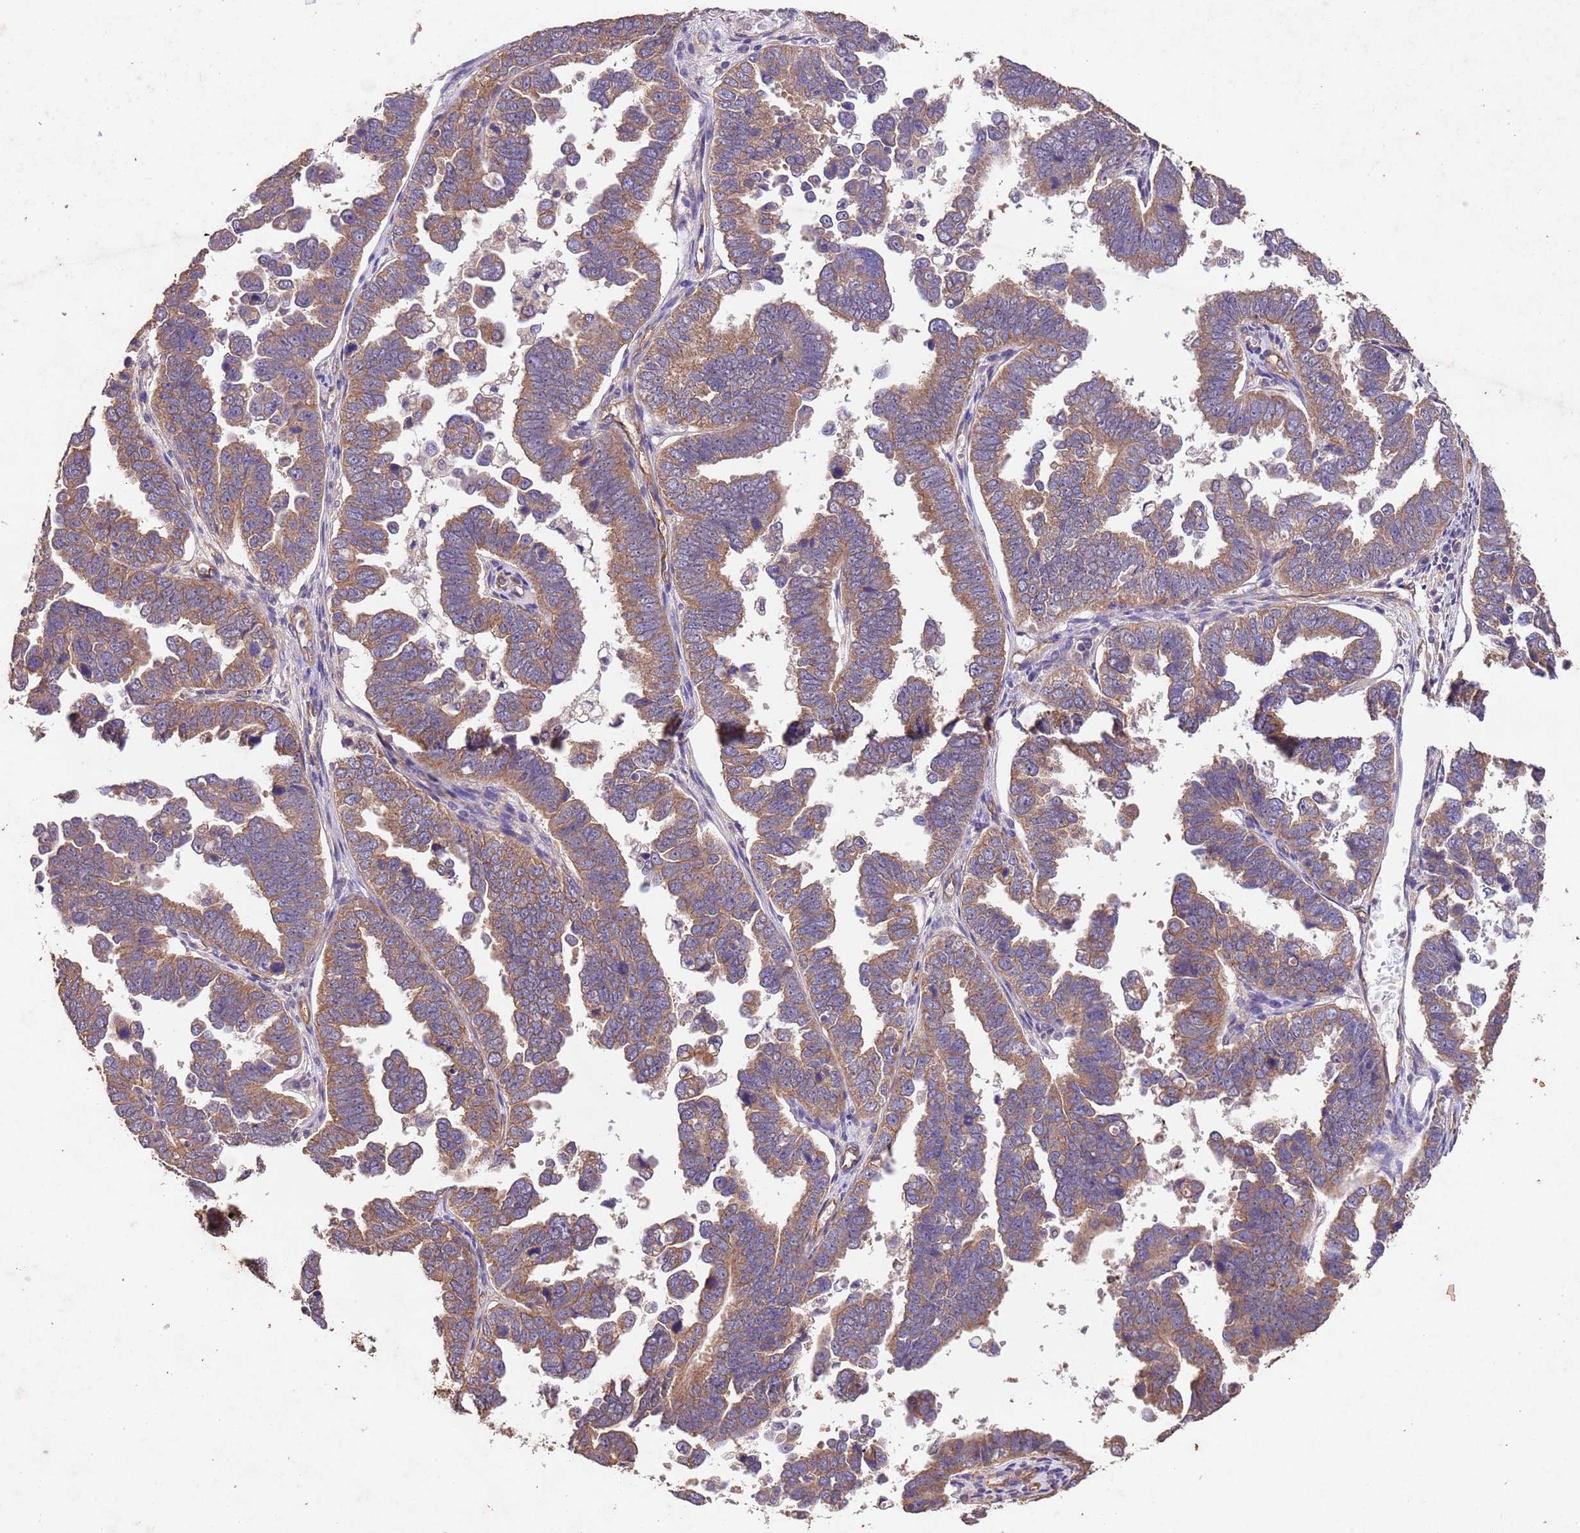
{"staining": {"intensity": "moderate", "quantity": ">75%", "location": "cytoplasmic/membranous"}, "tissue": "endometrial cancer", "cell_type": "Tumor cells", "image_type": "cancer", "snomed": [{"axis": "morphology", "description": "Adenocarcinoma, NOS"}, {"axis": "topography", "description": "Endometrium"}], "caption": "A micrograph showing moderate cytoplasmic/membranous expression in approximately >75% of tumor cells in endometrial cancer, as visualized by brown immunohistochemical staining.", "gene": "MTX3", "patient": {"sex": "female", "age": 75}}